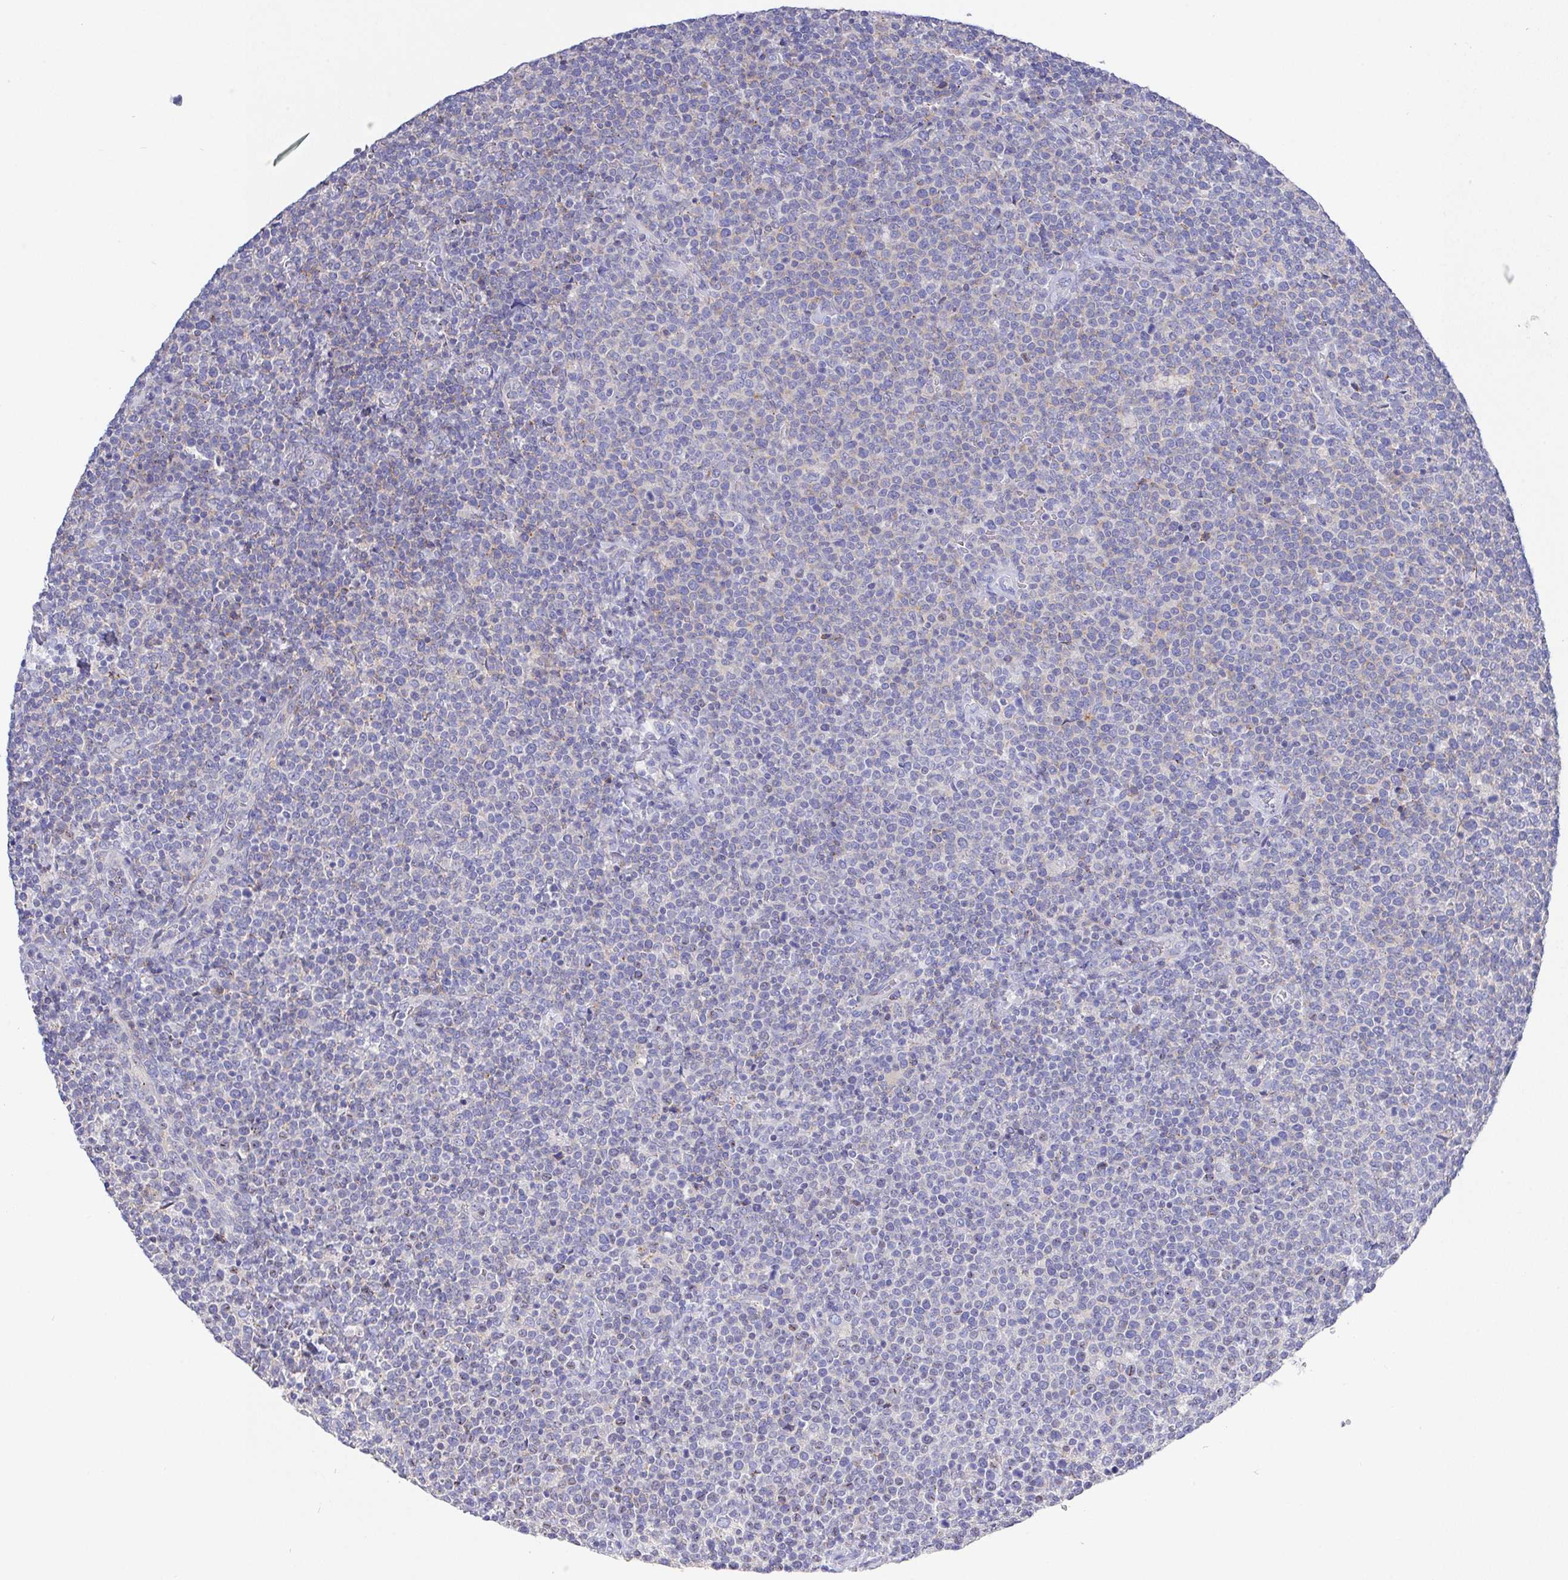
{"staining": {"intensity": "weak", "quantity": "<25%", "location": "cytoplasmic/membranous"}, "tissue": "lymphoma", "cell_type": "Tumor cells", "image_type": "cancer", "snomed": [{"axis": "morphology", "description": "Malignant lymphoma, non-Hodgkin's type, High grade"}, {"axis": "topography", "description": "Lymph node"}], "caption": "Immunohistochemistry photomicrograph of malignant lymphoma, non-Hodgkin's type (high-grade) stained for a protein (brown), which shows no staining in tumor cells.", "gene": "PRG3", "patient": {"sex": "male", "age": 61}}